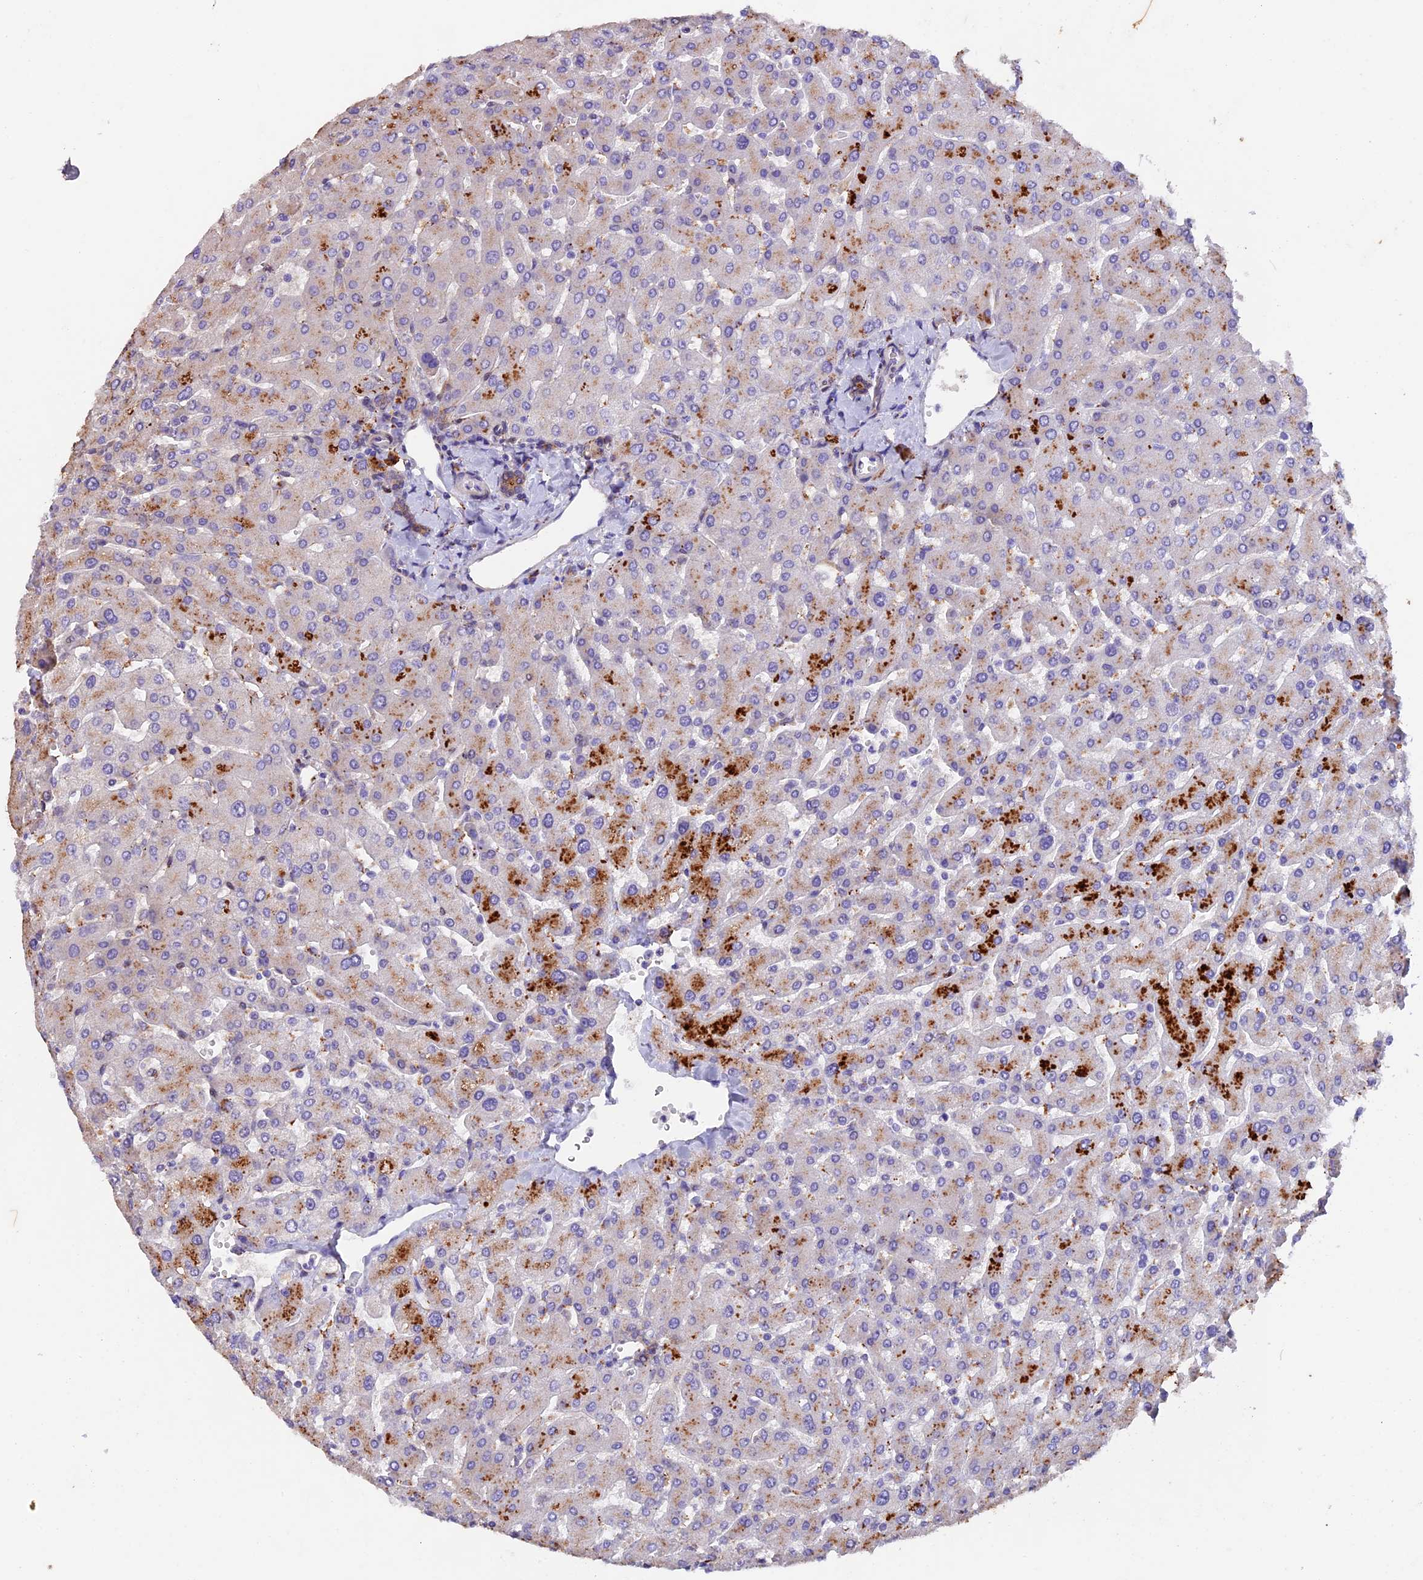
{"staining": {"intensity": "moderate", "quantity": ">75%", "location": "cytoplasmic/membranous"}, "tissue": "liver", "cell_type": "Cholangiocytes", "image_type": "normal", "snomed": [{"axis": "morphology", "description": "Normal tissue, NOS"}, {"axis": "topography", "description": "Liver"}], "caption": "About >75% of cholangiocytes in benign liver reveal moderate cytoplasmic/membranous protein positivity as visualized by brown immunohistochemical staining.", "gene": "NCK2", "patient": {"sex": "male", "age": 55}}